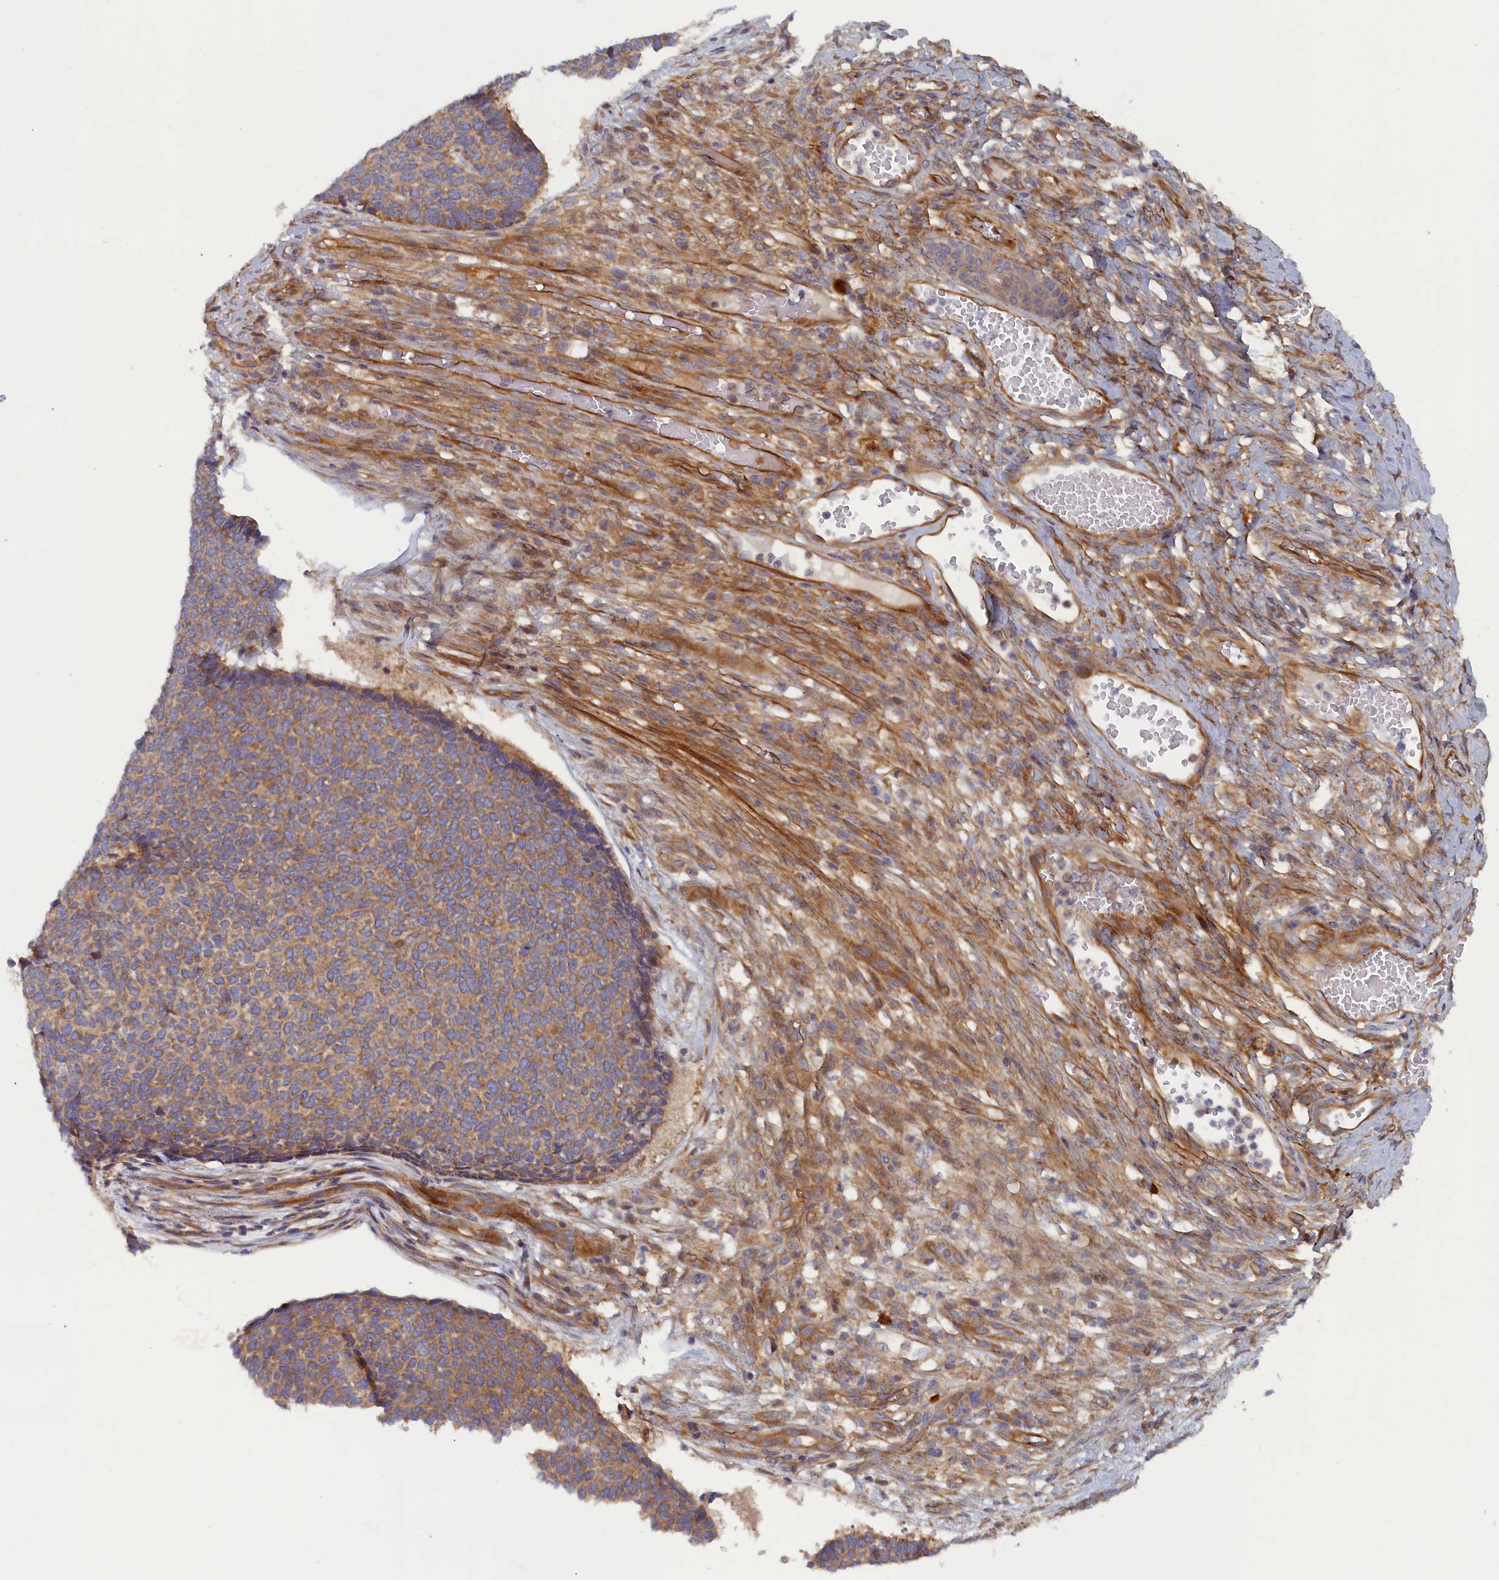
{"staining": {"intensity": "weak", "quantity": "25%-75%", "location": "cytoplasmic/membranous"}, "tissue": "skin cancer", "cell_type": "Tumor cells", "image_type": "cancer", "snomed": [{"axis": "morphology", "description": "Basal cell carcinoma"}, {"axis": "topography", "description": "Skin"}], "caption": "A brown stain highlights weak cytoplasmic/membranous expression of a protein in skin cancer tumor cells.", "gene": "TMEM196", "patient": {"sex": "female", "age": 84}}